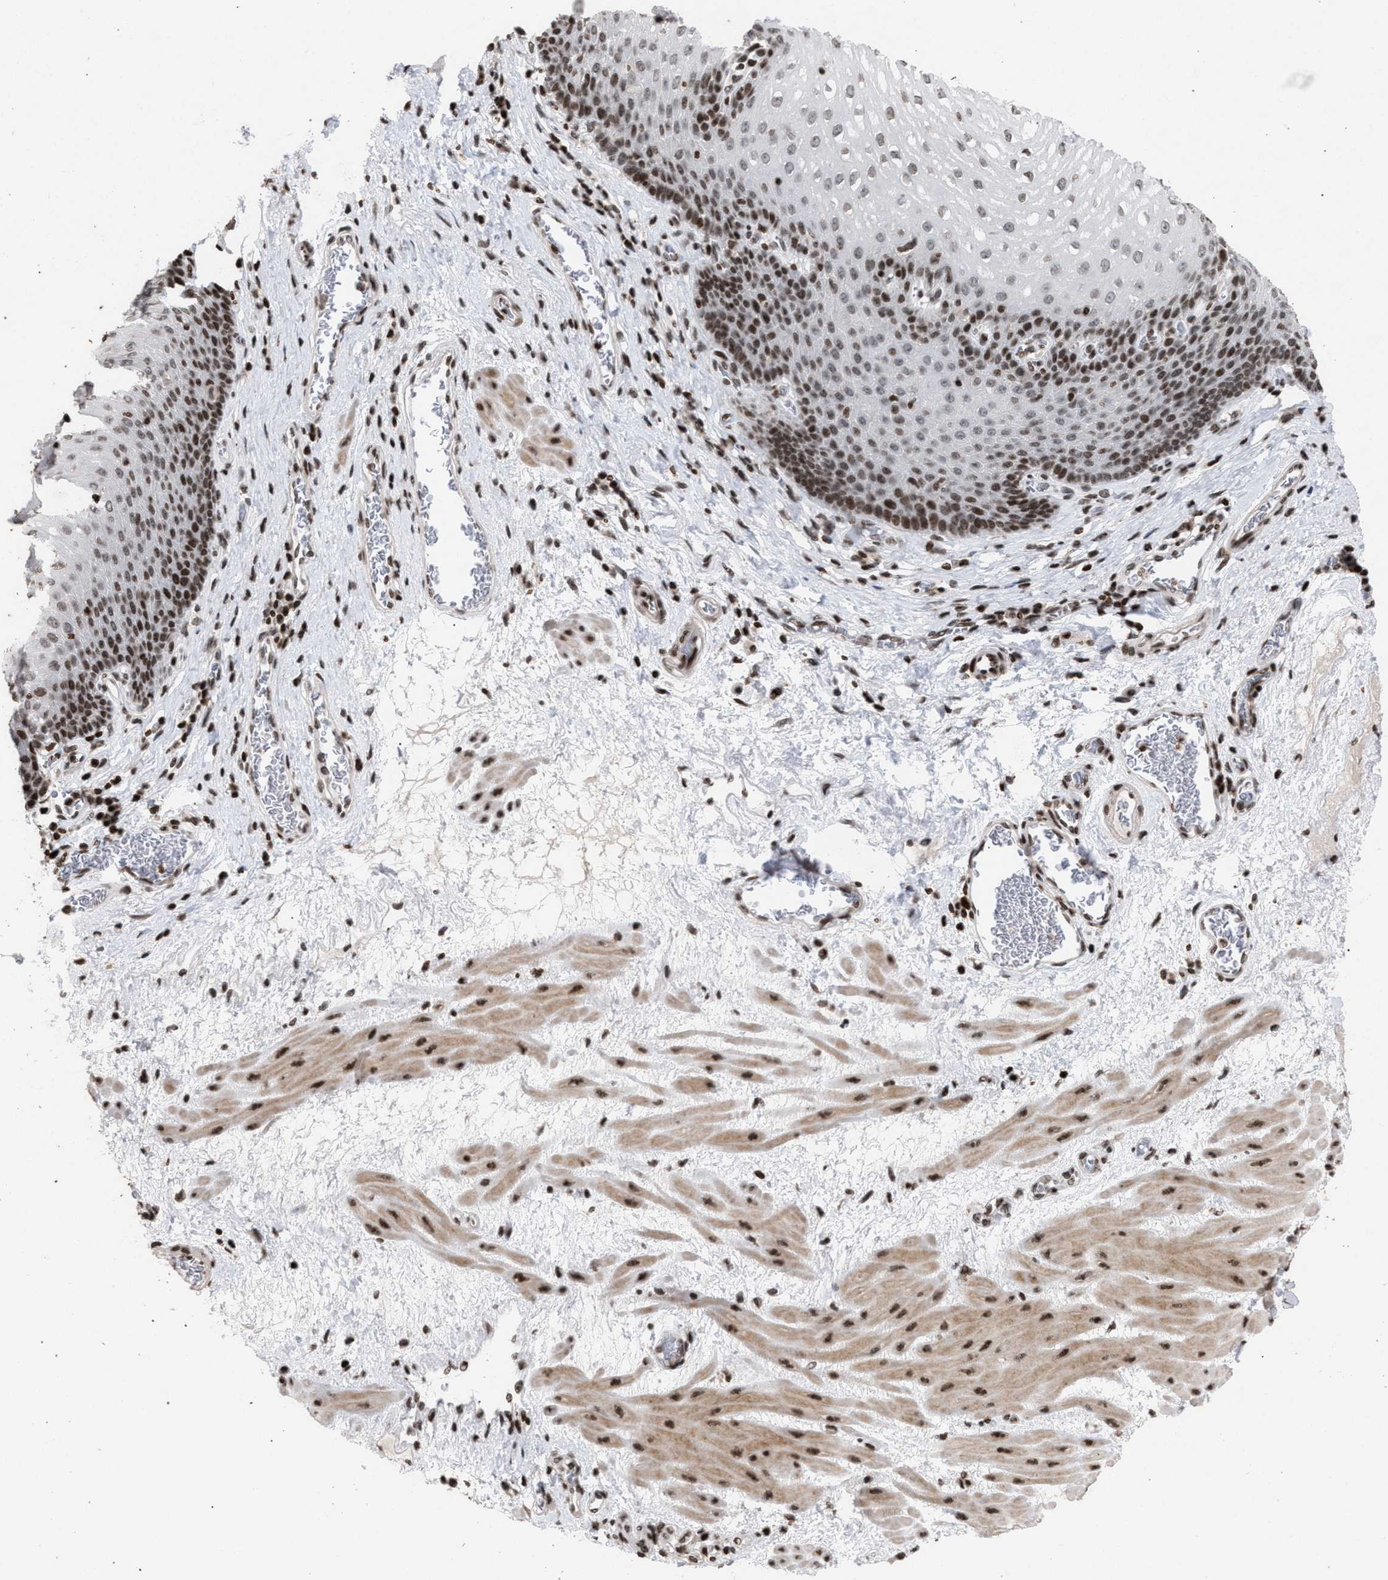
{"staining": {"intensity": "moderate", "quantity": ">75%", "location": "nuclear"}, "tissue": "esophagus", "cell_type": "Squamous epithelial cells", "image_type": "normal", "snomed": [{"axis": "morphology", "description": "Normal tissue, NOS"}, {"axis": "topography", "description": "Esophagus"}], "caption": "Moderate nuclear staining is appreciated in approximately >75% of squamous epithelial cells in normal esophagus. (Brightfield microscopy of DAB IHC at high magnification).", "gene": "FOXD3", "patient": {"sex": "male", "age": 48}}